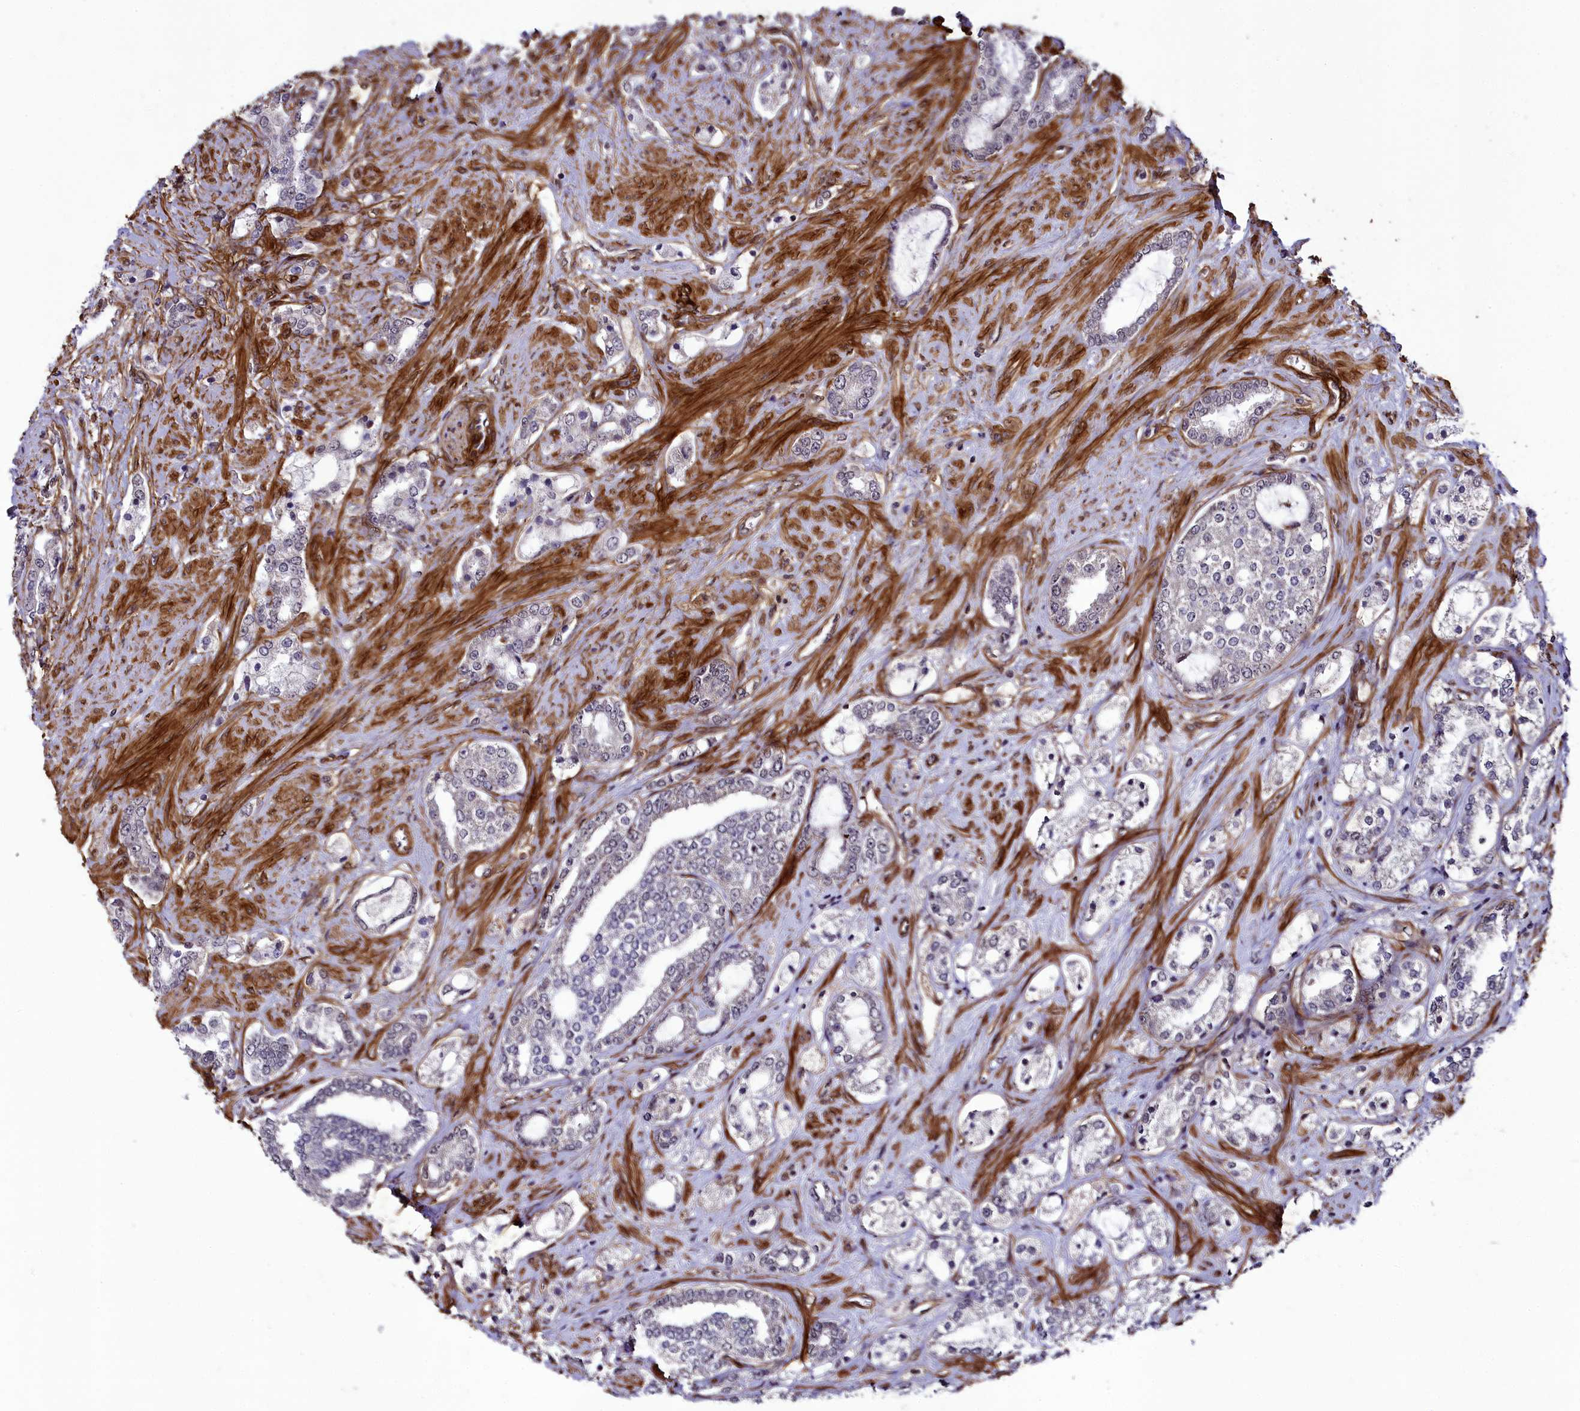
{"staining": {"intensity": "weak", "quantity": "<25%", "location": "cytoplasmic/membranous"}, "tissue": "prostate cancer", "cell_type": "Tumor cells", "image_type": "cancer", "snomed": [{"axis": "morphology", "description": "Adenocarcinoma, High grade"}, {"axis": "topography", "description": "Prostate"}], "caption": "A micrograph of prostate adenocarcinoma (high-grade) stained for a protein exhibits no brown staining in tumor cells.", "gene": "TNS1", "patient": {"sex": "male", "age": 64}}